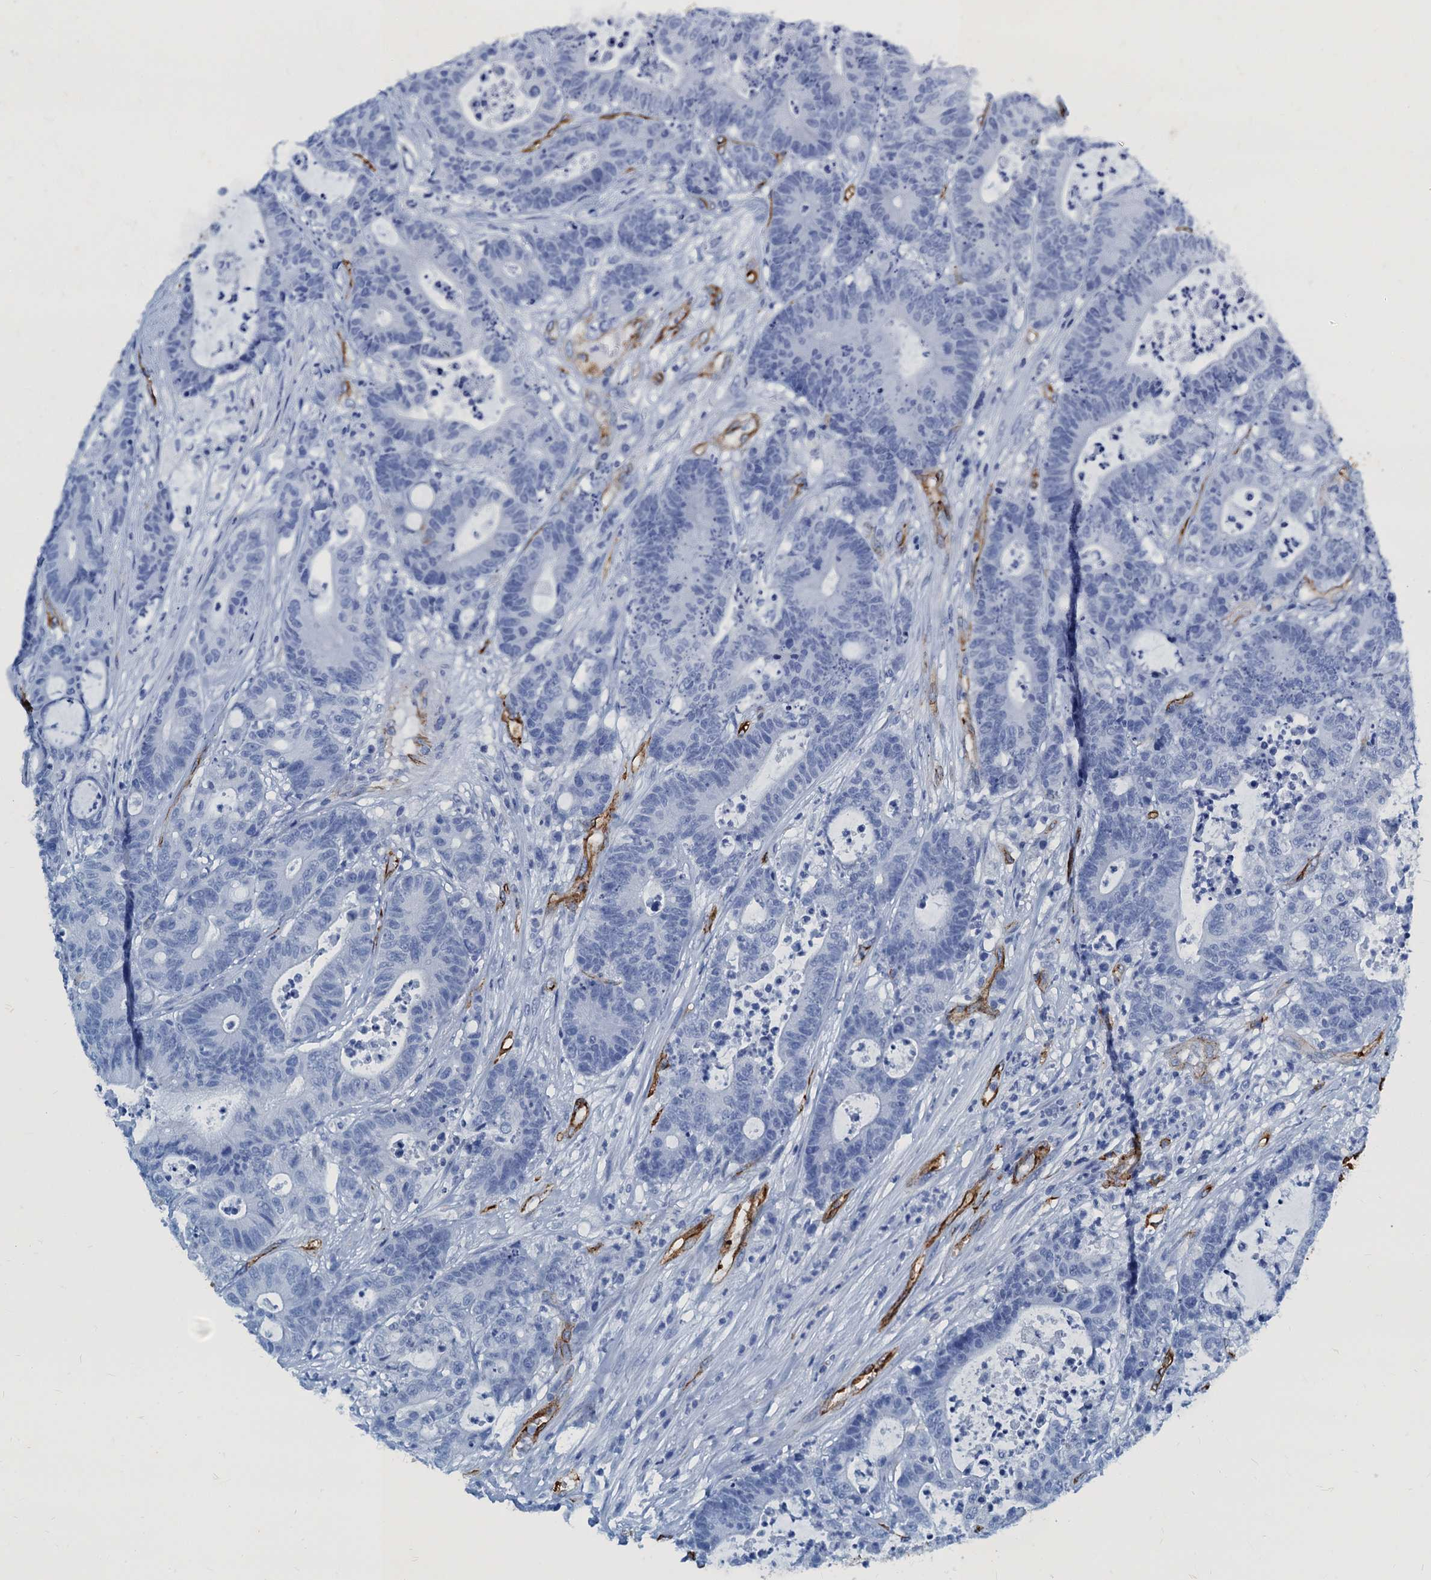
{"staining": {"intensity": "negative", "quantity": "none", "location": "none"}, "tissue": "colorectal cancer", "cell_type": "Tumor cells", "image_type": "cancer", "snomed": [{"axis": "morphology", "description": "Adenocarcinoma, NOS"}, {"axis": "topography", "description": "Colon"}], "caption": "Tumor cells show no significant protein positivity in adenocarcinoma (colorectal).", "gene": "CAVIN2", "patient": {"sex": "female", "age": 84}}